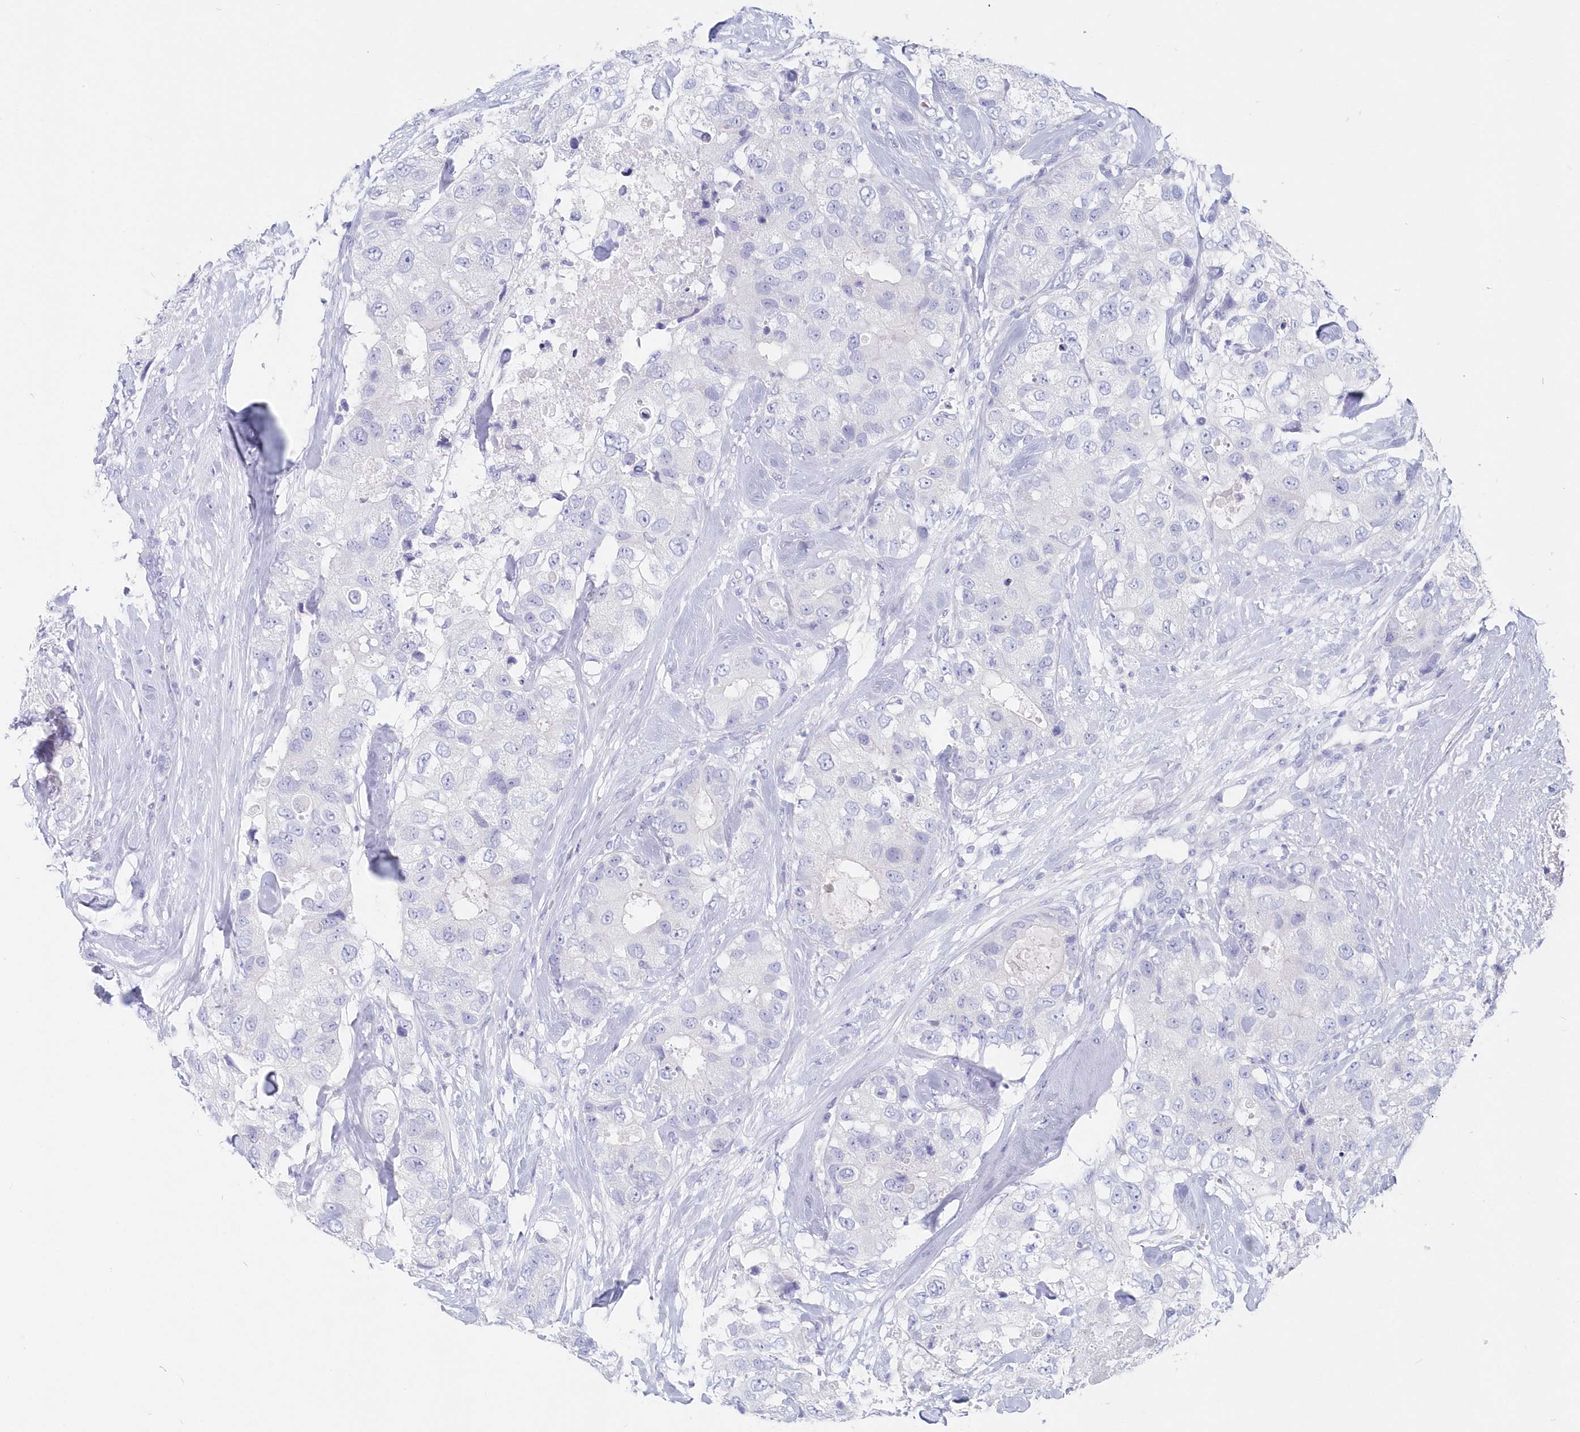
{"staining": {"intensity": "negative", "quantity": "none", "location": "none"}, "tissue": "breast cancer", "cell_type": "Tumor cells", "image_type": "cancer", "snomed": [{"axis": "morphology", "description": "Duct carcinoma"}, {"axis": "topography", "description": "Breast"}], "caption": "The IHC micrograph has no significant staining in tumor cells of breast cancer (invasive ductal carcinoma) tissue.", "gene": "CSNK1G2", "patient": {"sex": "female", "age": 62}}